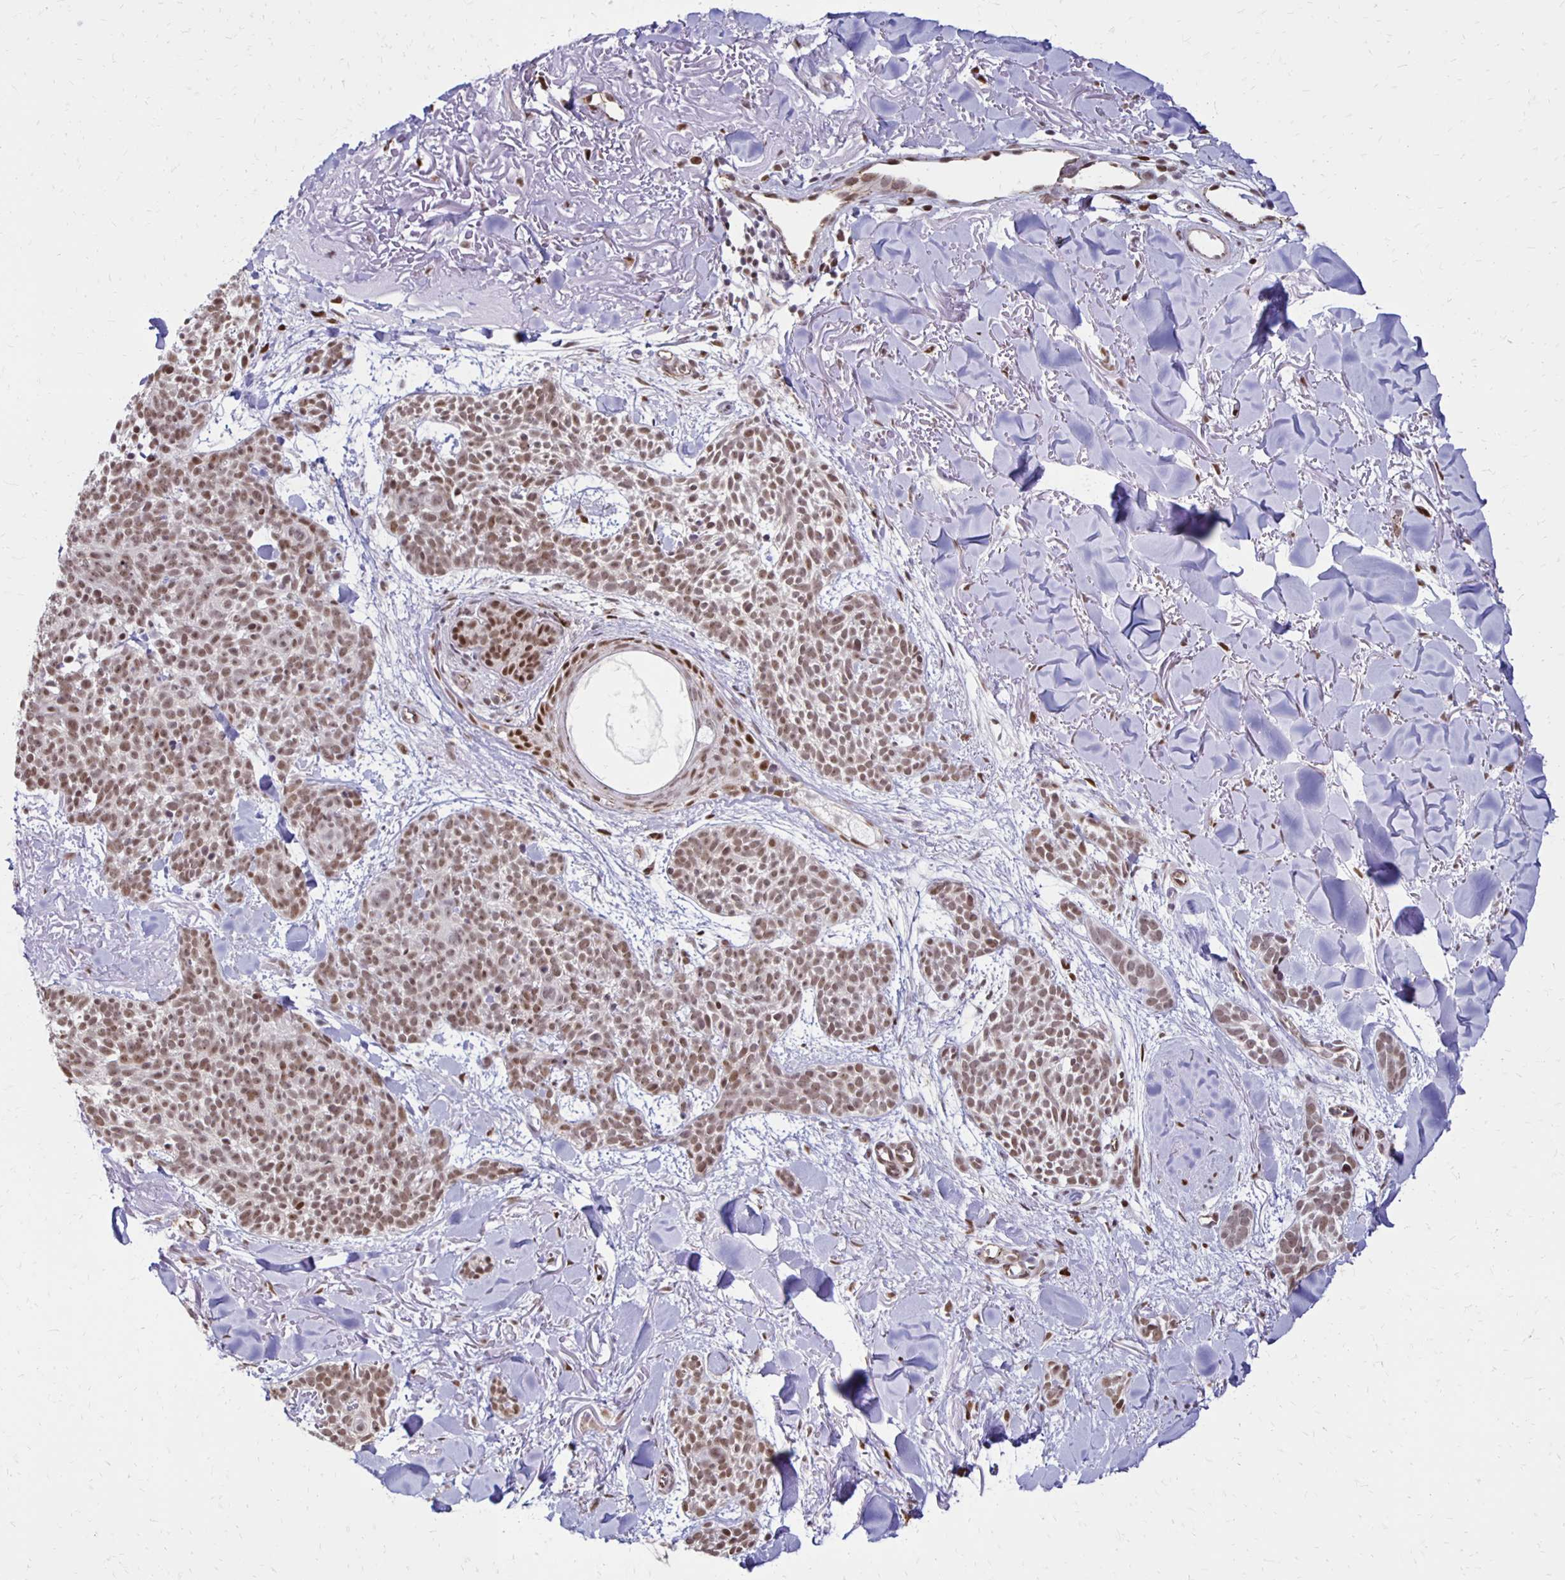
{"staining": {"intensity": "moderate", "quantity": ">75%", "location": "nuclear"}, "tissue": "skin cancer", "cell_type": "Tumor cells", "image_type": "cancer", "snomed": [{"axis": "morphology", "description": "Basal cell carcinoma"}, {"axis": "morphology", "description": "BCC, high aggressive"}, {"axis": "topography", "description": "Skin"}], "caption": "A high-resolution photomicrograph shows IHC staining of skin cancer, which reveals moderate nuclear expression in about >75% of tumor cells.", "gene": "DDB2", "patient": {"sex": "female", "age": 86}}